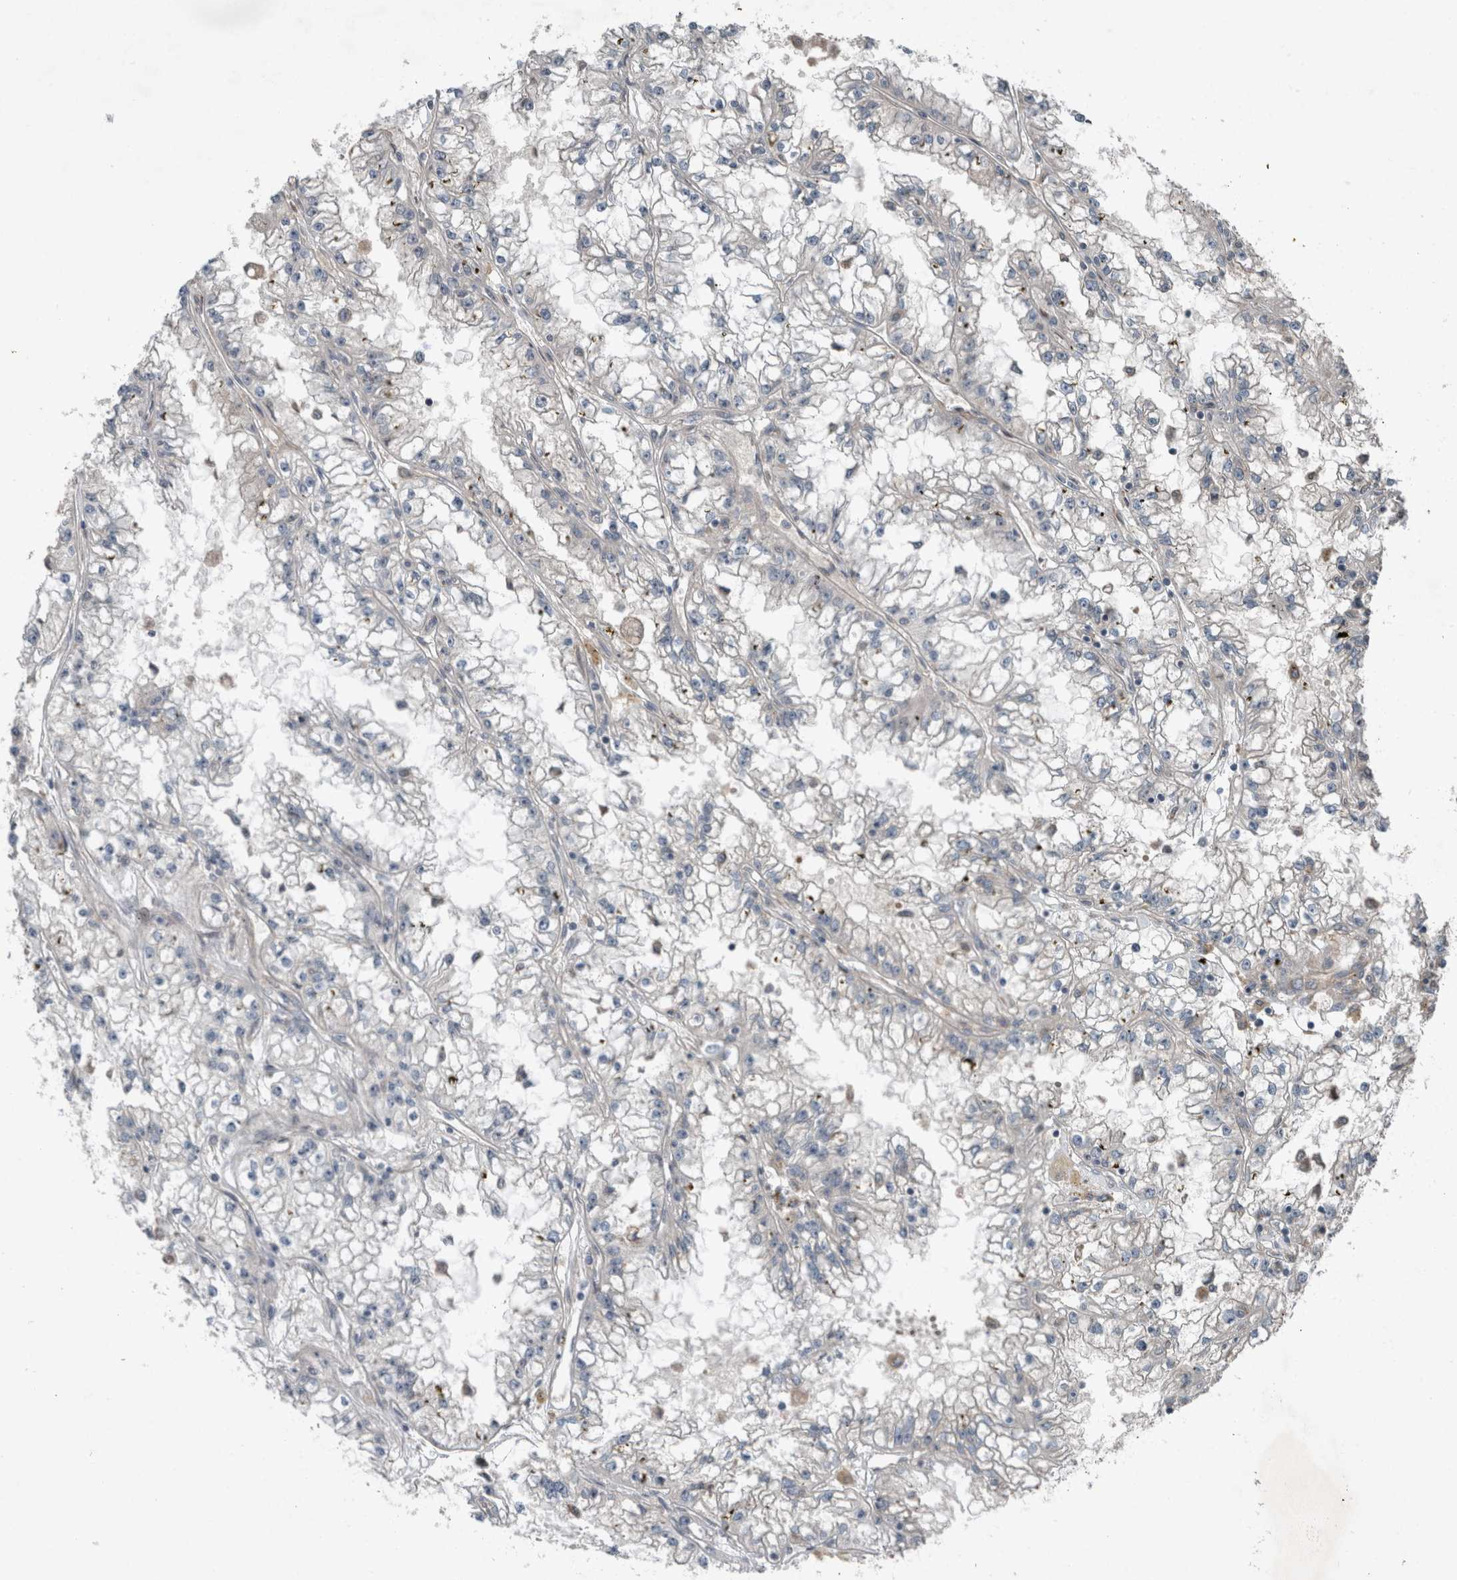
{"staining": {"intensity": "negative", "quantity": "none", "location": "none"}, "tissue": "renal cancer", "cell_type": "Tumor cells", "image_type": "cancer", "snomed": [{"axis": "morphology", "description": "Adenocarcinoma, NOS"}, {"axis": "topography", "description": "Kidney"}], "caption": "Immunohistochemistry photomicrograph of human renal cancer stained for a protein (brown), which shows no positivity in tumor cells.", "gene": "JADE2", "patient": {"sex": "male", "age": 56}}